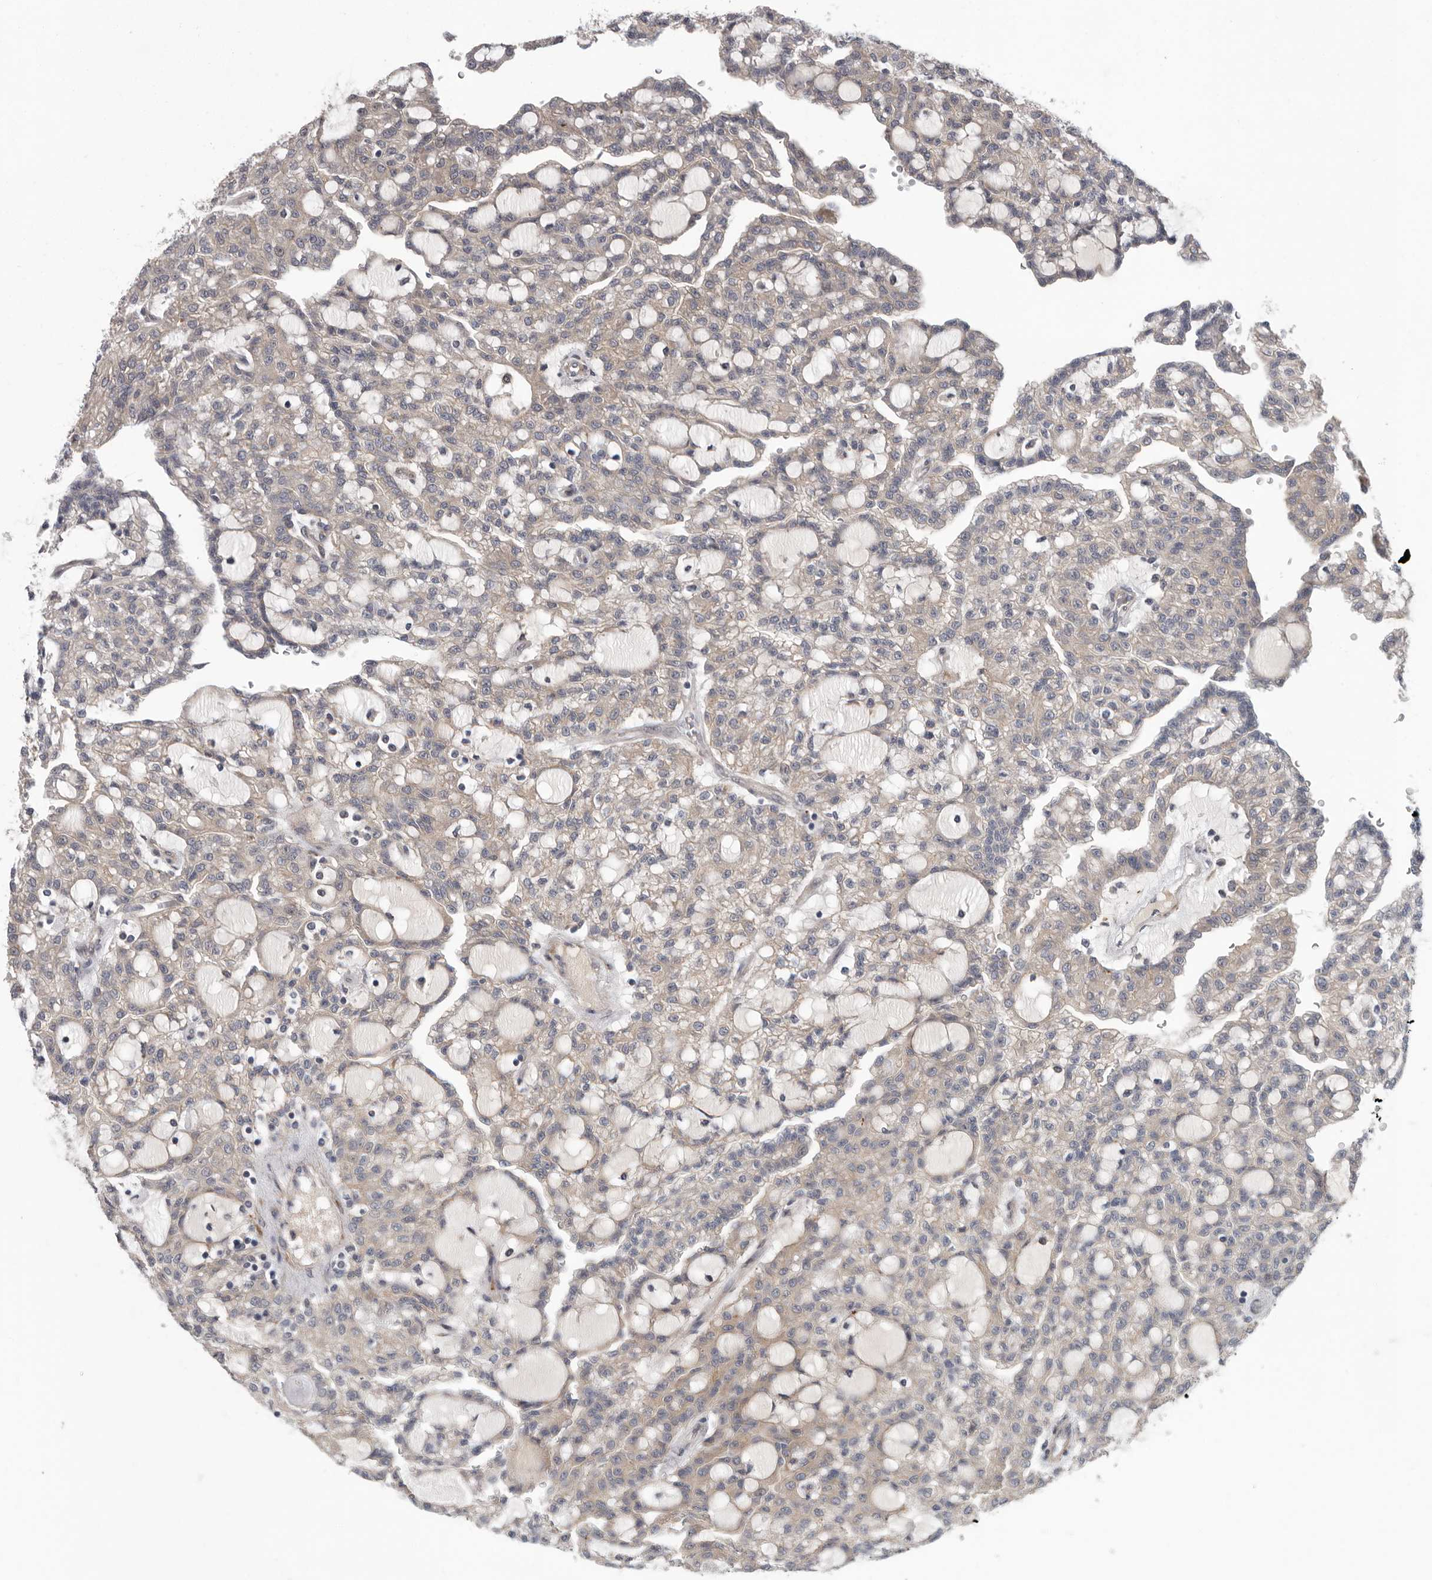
{"staining": {"intensity": "weak", "quantity": "25%-75%", "location": "cytoplasmic/membranous"}, "tissue": "renal cancer", "cell_type": "Tumor cells", "image_type": "cancer", "snomed": [{"axis": "morphology", "description": "Adenocarcinoma, NOS"}, {"axis": "topography", "description": "Kidney"}], "caption": "IHC micrograph of renal cancer (adenocarcinoma) stained for a protein (brown), which displays low levels of weak cytoplasmic/membranous positivity in about 25%-75% of tumor cells.", "gene": "ATXN3L", "patient": {"sex": "male", "age": 63}}